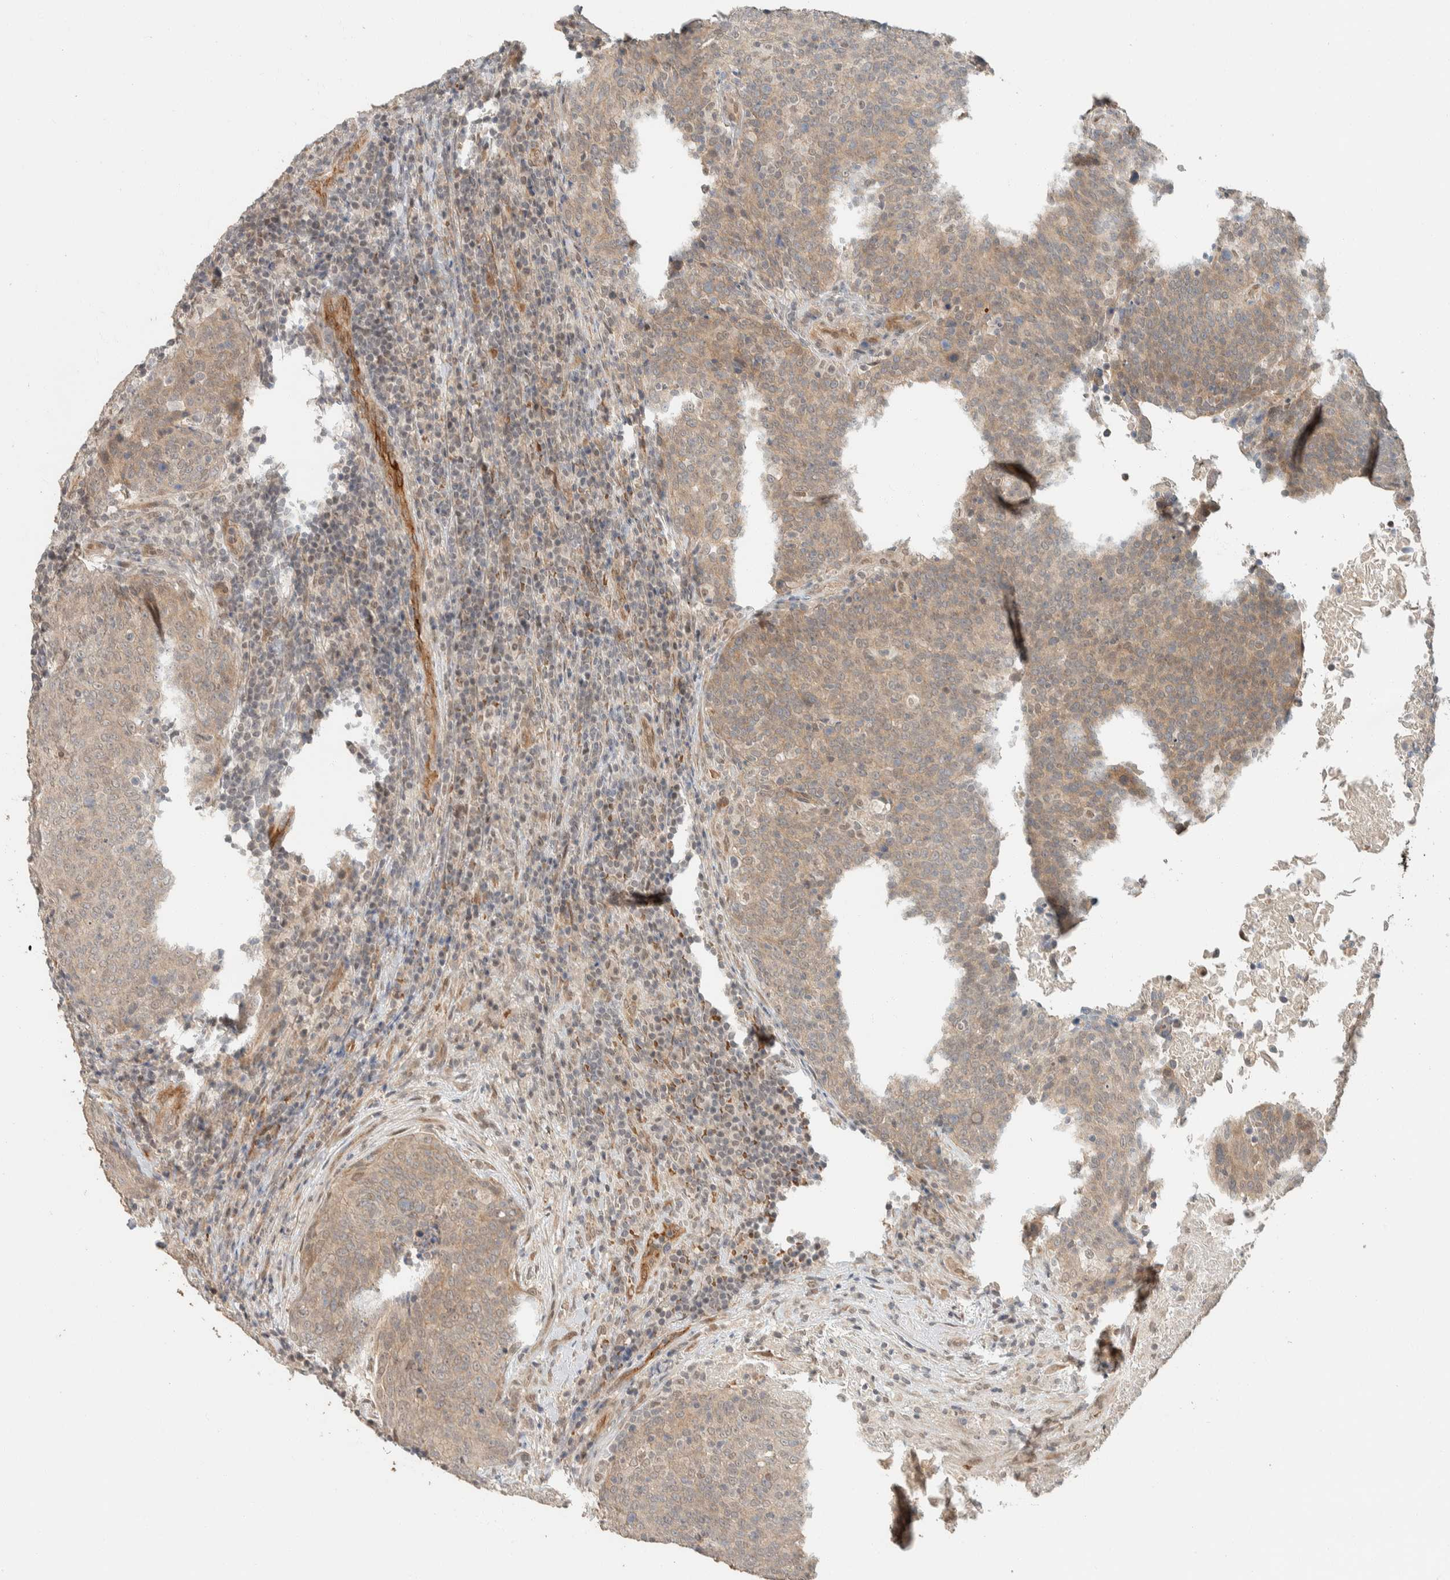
{"staining": {"intensity": "weak", "quantity": ">75%", "location": "cytoplasmic/membranous"}, "tissue": "head and neck cancer", "cell_type": "Tumor cells", "image_type": "cancer", "snomed": [{"axis": "morphology", "description": "Squamous cell carcinoma, NOS"}, {"axis": "morphology", "description": "Squamous cell carcinoma, metastatic, NOS"}, {"axis": "topography", "description": "Lymph node"}, {"axis": "topography", "description": "Head-Neck"}], "caption": "Immunohistochemical staining of human head and neck cancer reveals low levels of weak cytoplasmic/membranous protein expression in about >75% of tumor cells.", "gene": "ZBTB2", "patient": {"sex": "male", "age": 62}}